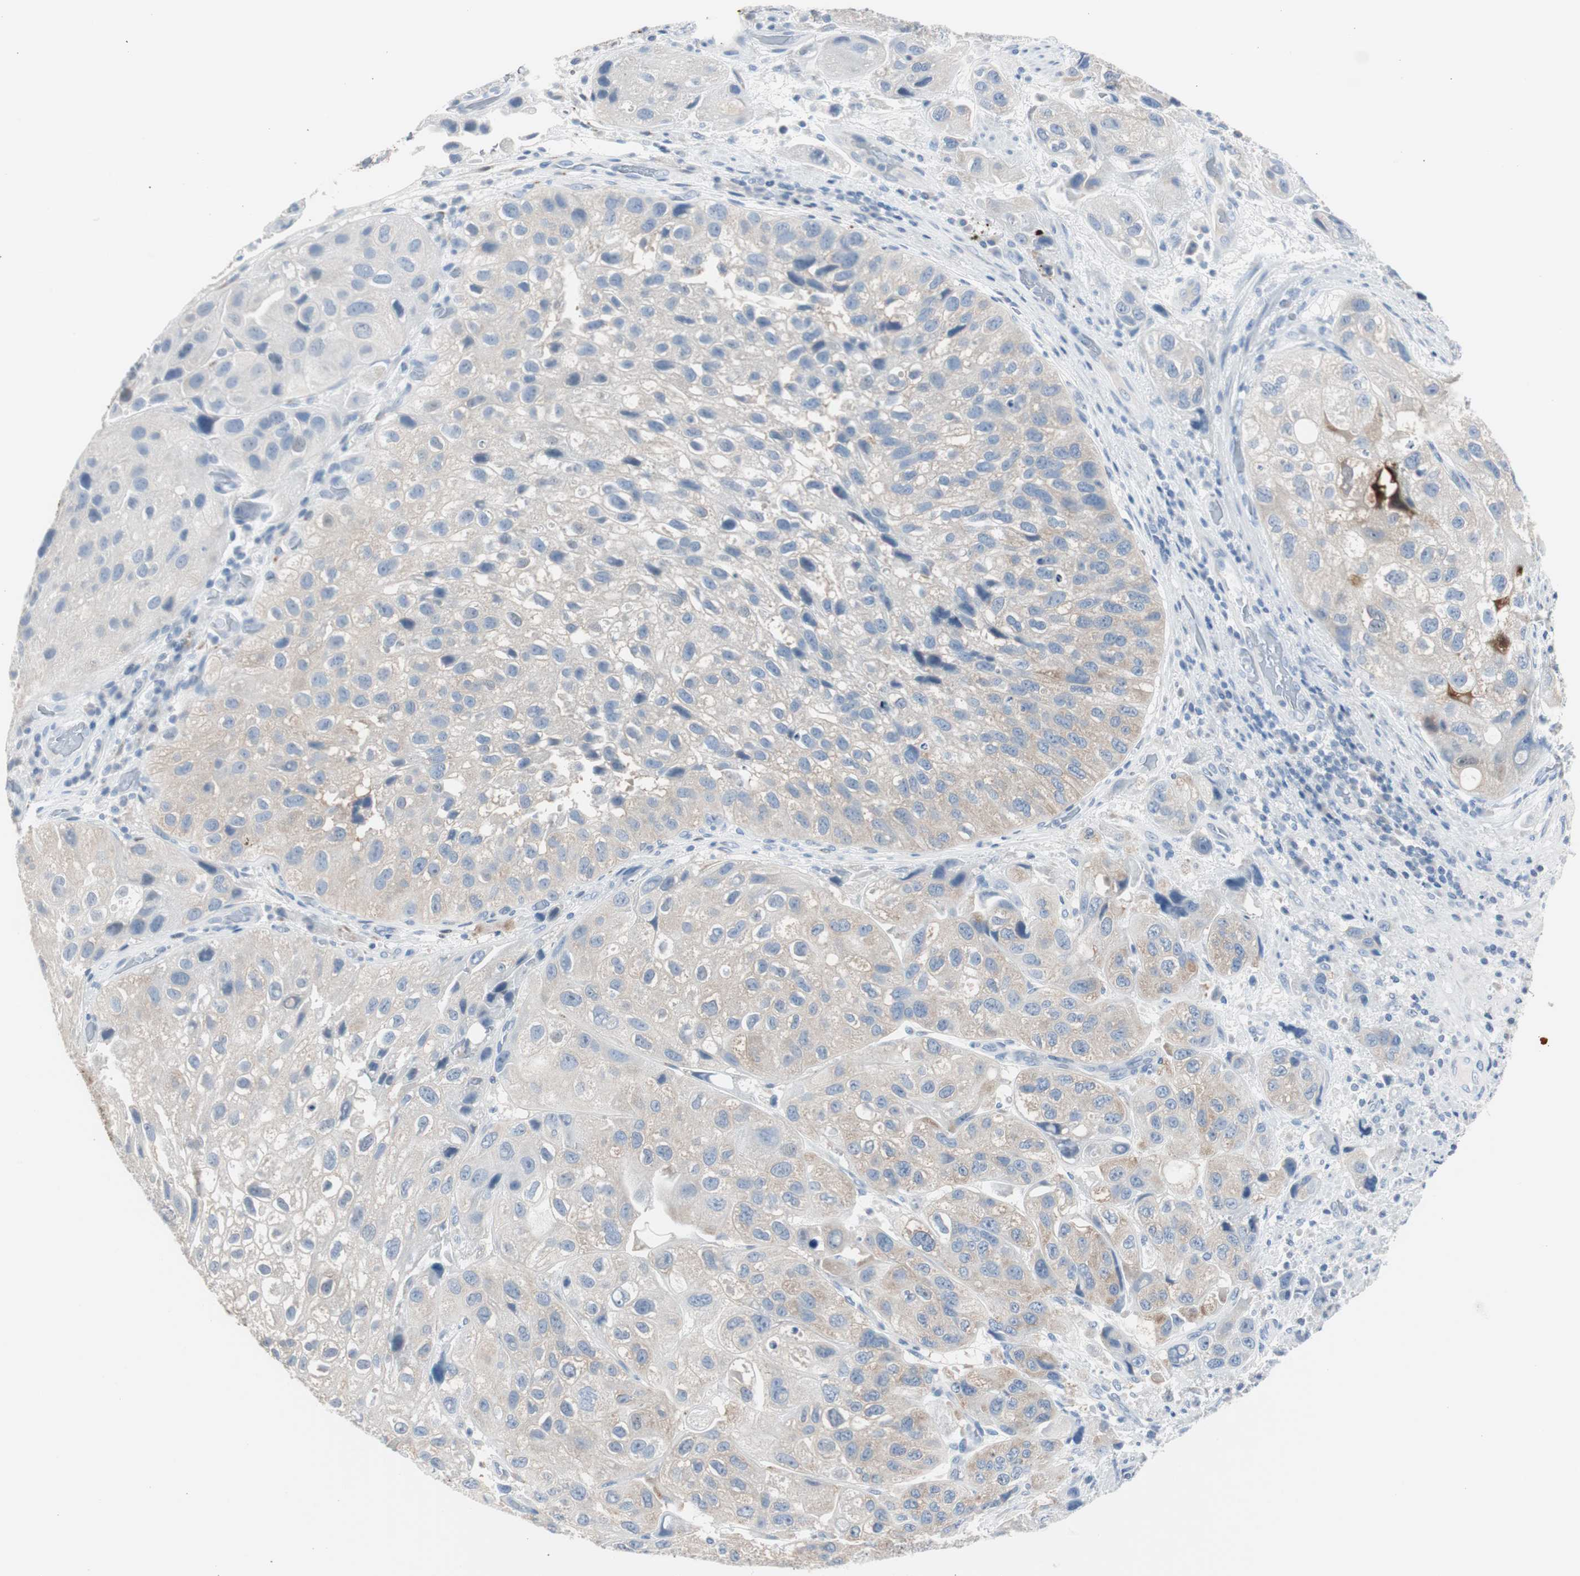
{"staining": {"intensity": "moderate", "quantity": "<25%", "location": "cytoplasmic/membranous"}, "tissue": "urothelial cancer", "cell_type": "Tumor cells", "image_type": "cancer", "snomed": [{"axis": "morphology", "description": "Urothelial carcinoma, High grade"}, {"axis": "topography", "description": "Urinary bladder"}], "caption": "Protein expression analysis of human high-grade urothelial carcinoma reveals moderate cytoplasmic/membranous expression in approximately <25% of tumor cells.", "gene": "S100A7", "patient": {"sex": "female", "age": 64}}